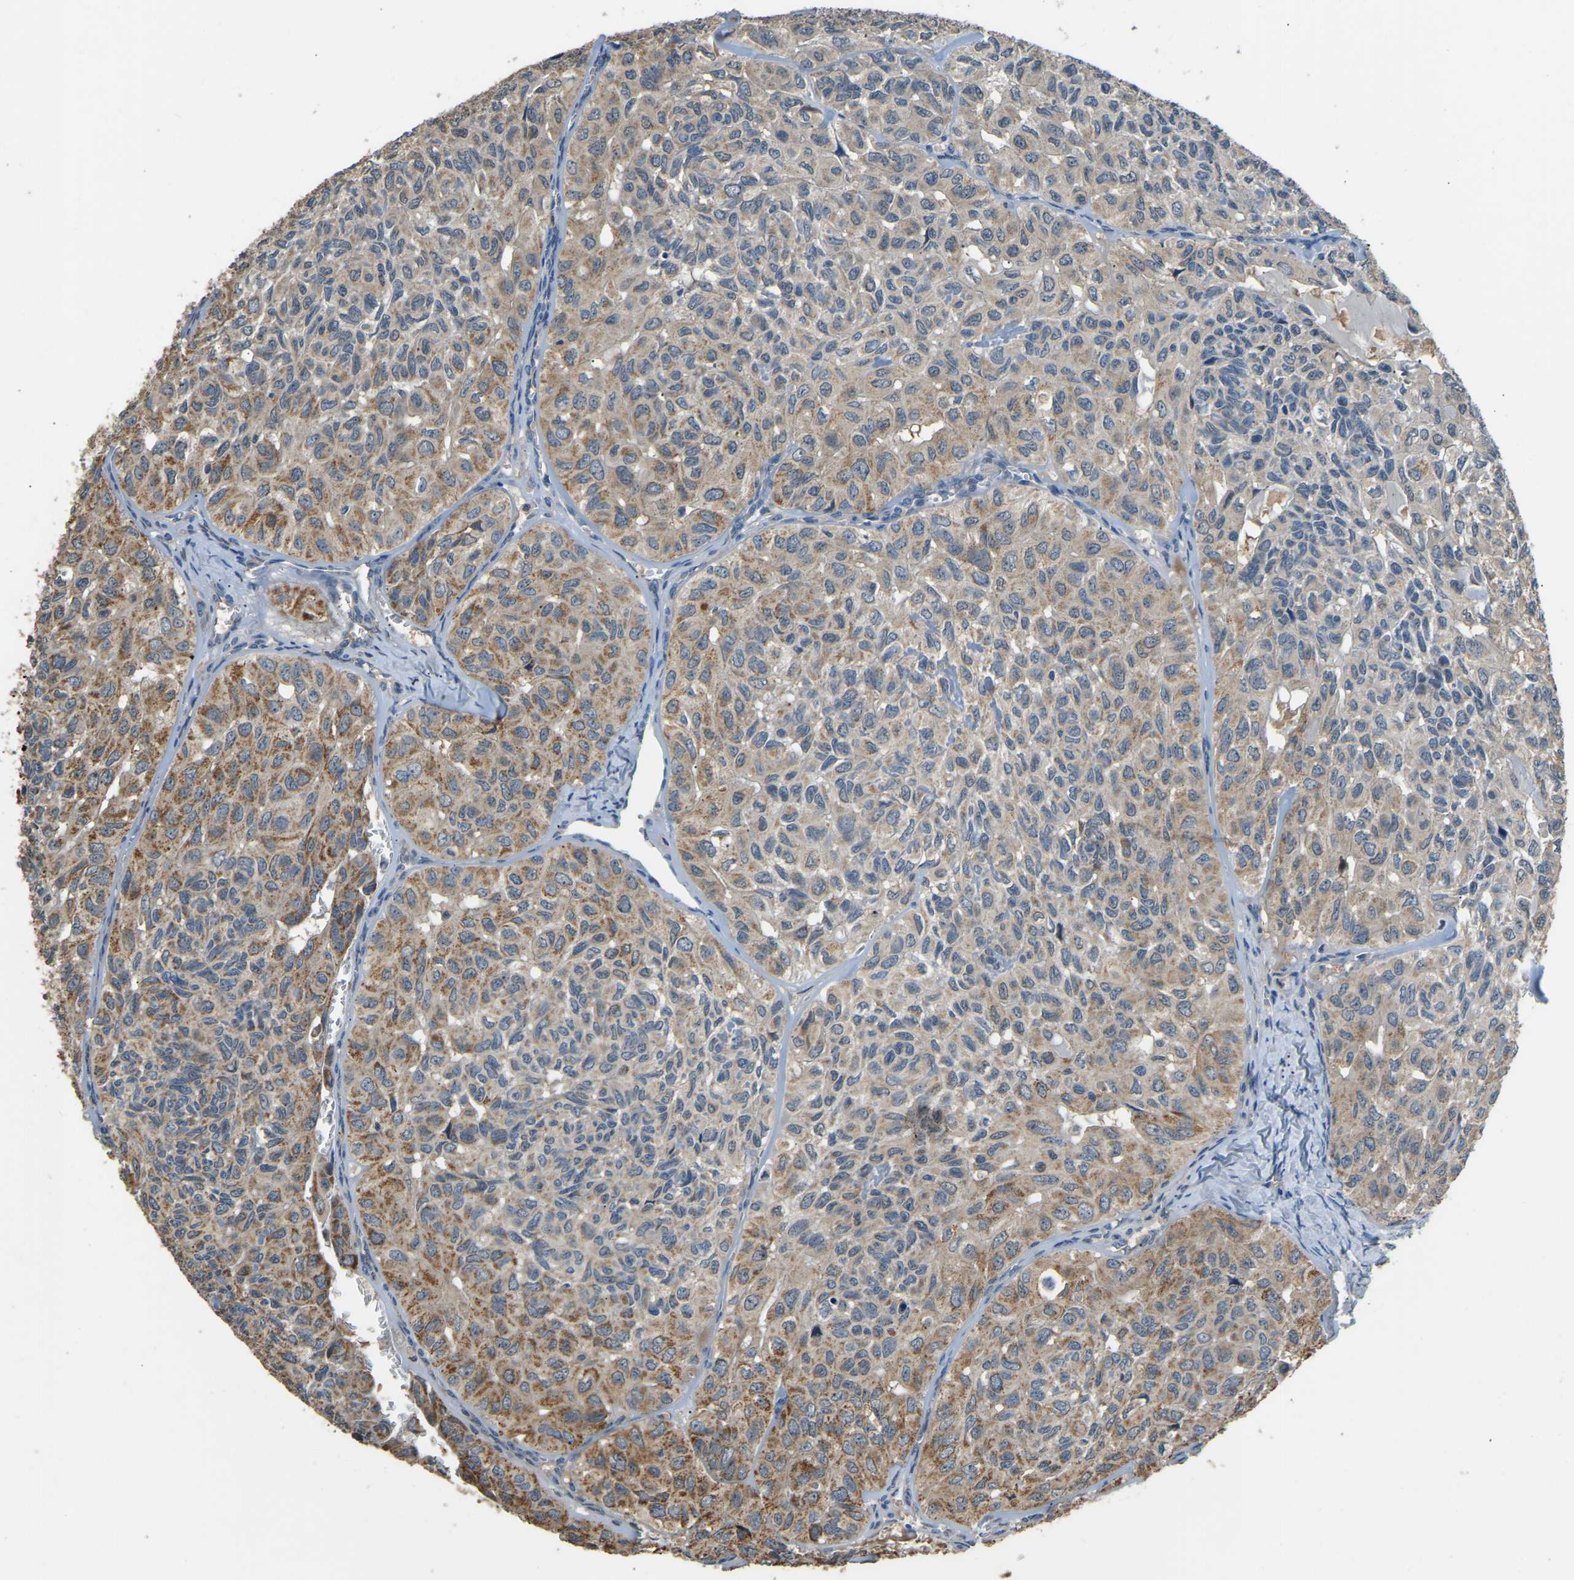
{"staining": {"intensity": "moderate", "quantity": "25%-75%", "location": "cytoplasmic/membranous"}, "tissue": "head and neck cancer", "cell_type": "Tumor cells", "image_type": "cancer", "snomed": [{"axis": "morphology", "description": "Adenocarcinoma, NOS"}, {"axis": "topography", "description": "Salivary gland, NOS"}, {"axis": "topography", "description": "Head-Neck"}], "caption": "IHC staining of adenocarcinoma (head and neck), which exhibits medium levels of moderate cytoplasmic/membranous staining in about 25%-75% of tumor cells indicating moderate cytoplasmic/membranous protein staining. The staining was performed using DAB (3,3'-diaminobenzidine) (brown) for protein detection and nuclei were counterstained in hematoxylin (blue).", "gene": "TUFM", "patient": {"sex": "female", "age": 76}}